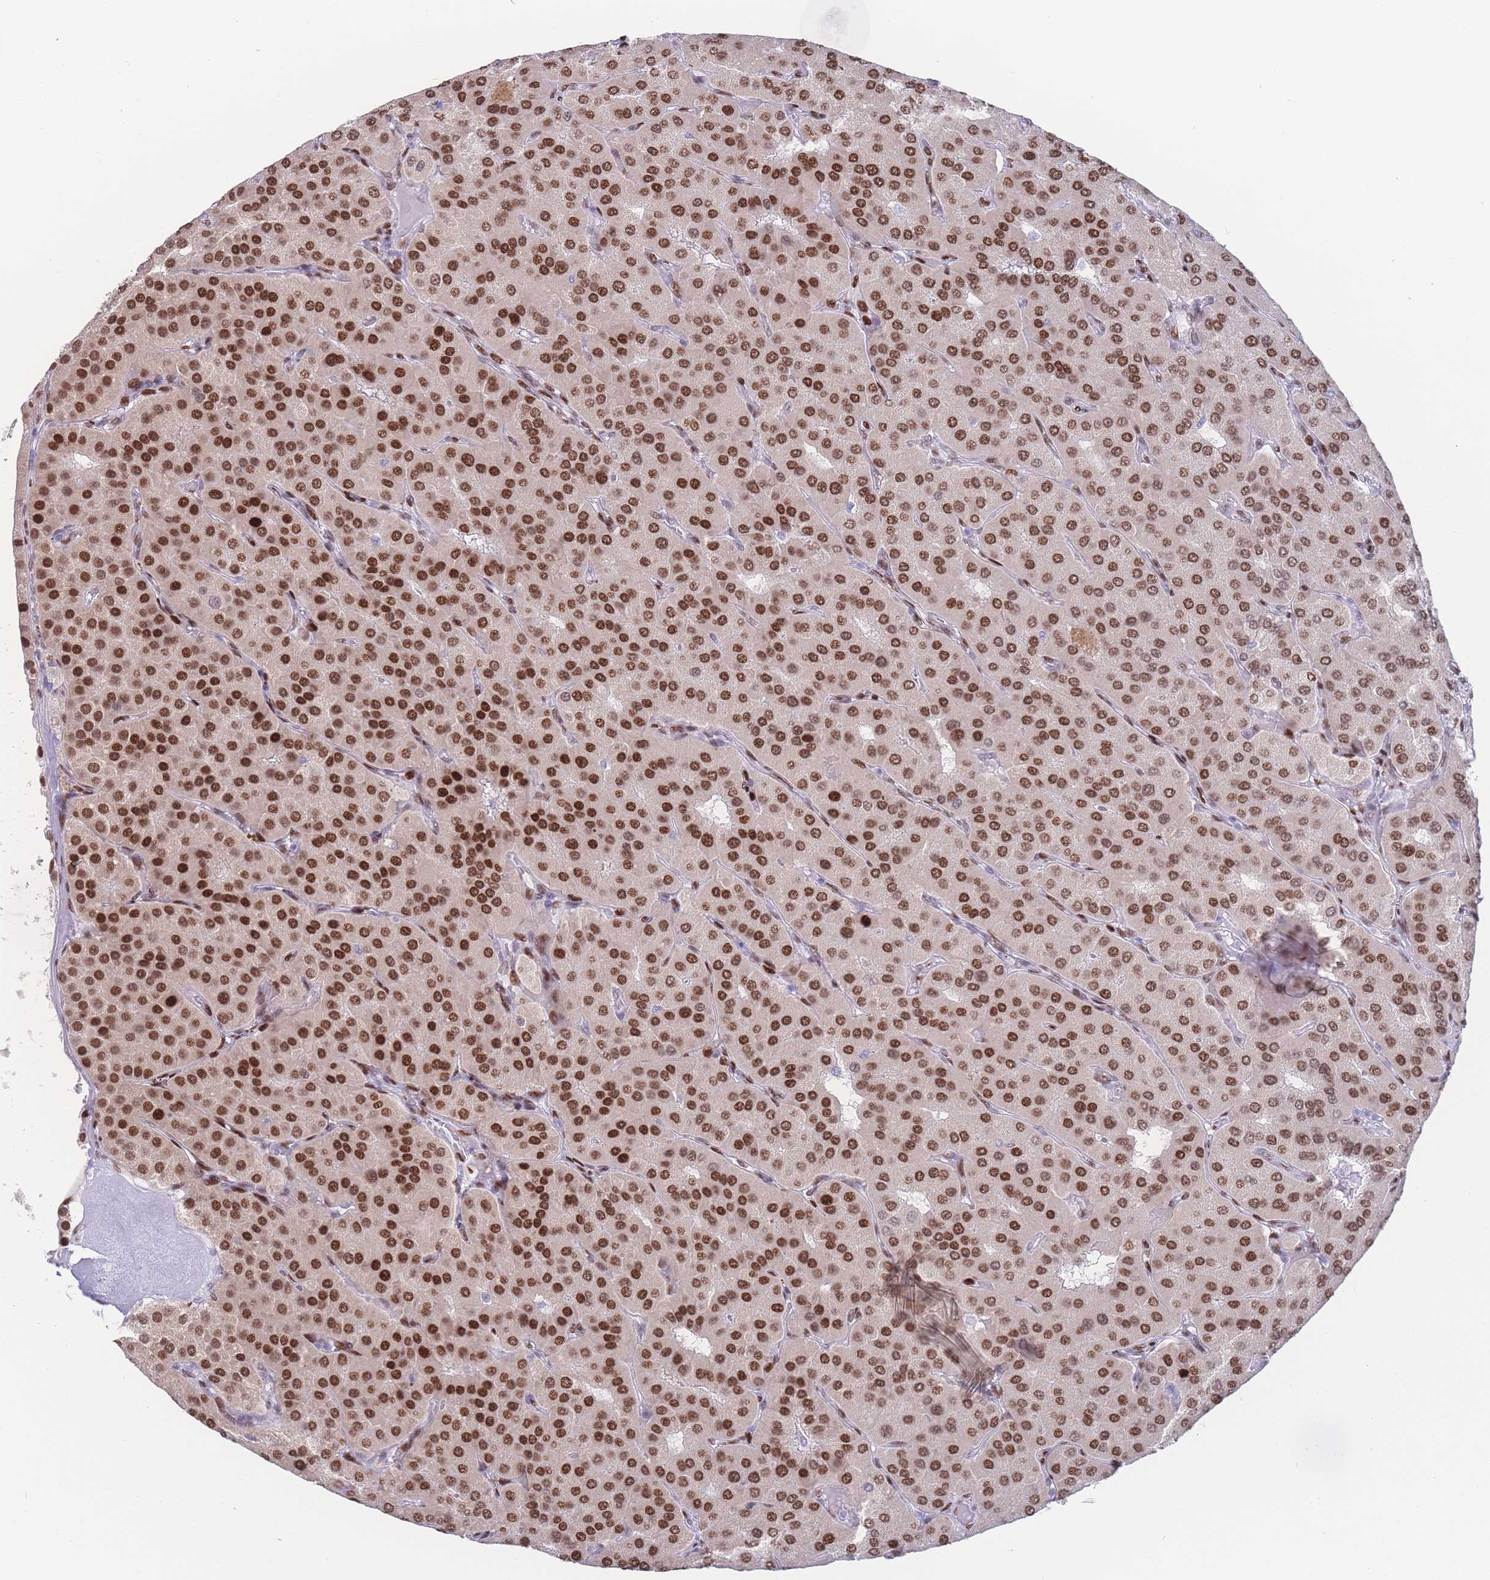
{"staining": {"intensity": "moderate", "quantity": ">75%", "location": "nuclear"}, "tissue": "parathyroid gland", "cell_type": "Glandular cells", "image_type": "normal", "snomed": [{"axis": "morphology", "description": "Normal tissue, NOS"}, {"axis": "morphology", "description": "Adenoma, NOS"}, {"axis": "topography", "description": "Parathyroid gland"}], "caption": "This is a micrograph of immunohistochemistry (IHC) staining of unremarkable parathyroid gland, which shows moderate positivity in the nuclear of glandular cells.", "gene": "PSMB5", "patient": {"sex": "female", "age": 86}}